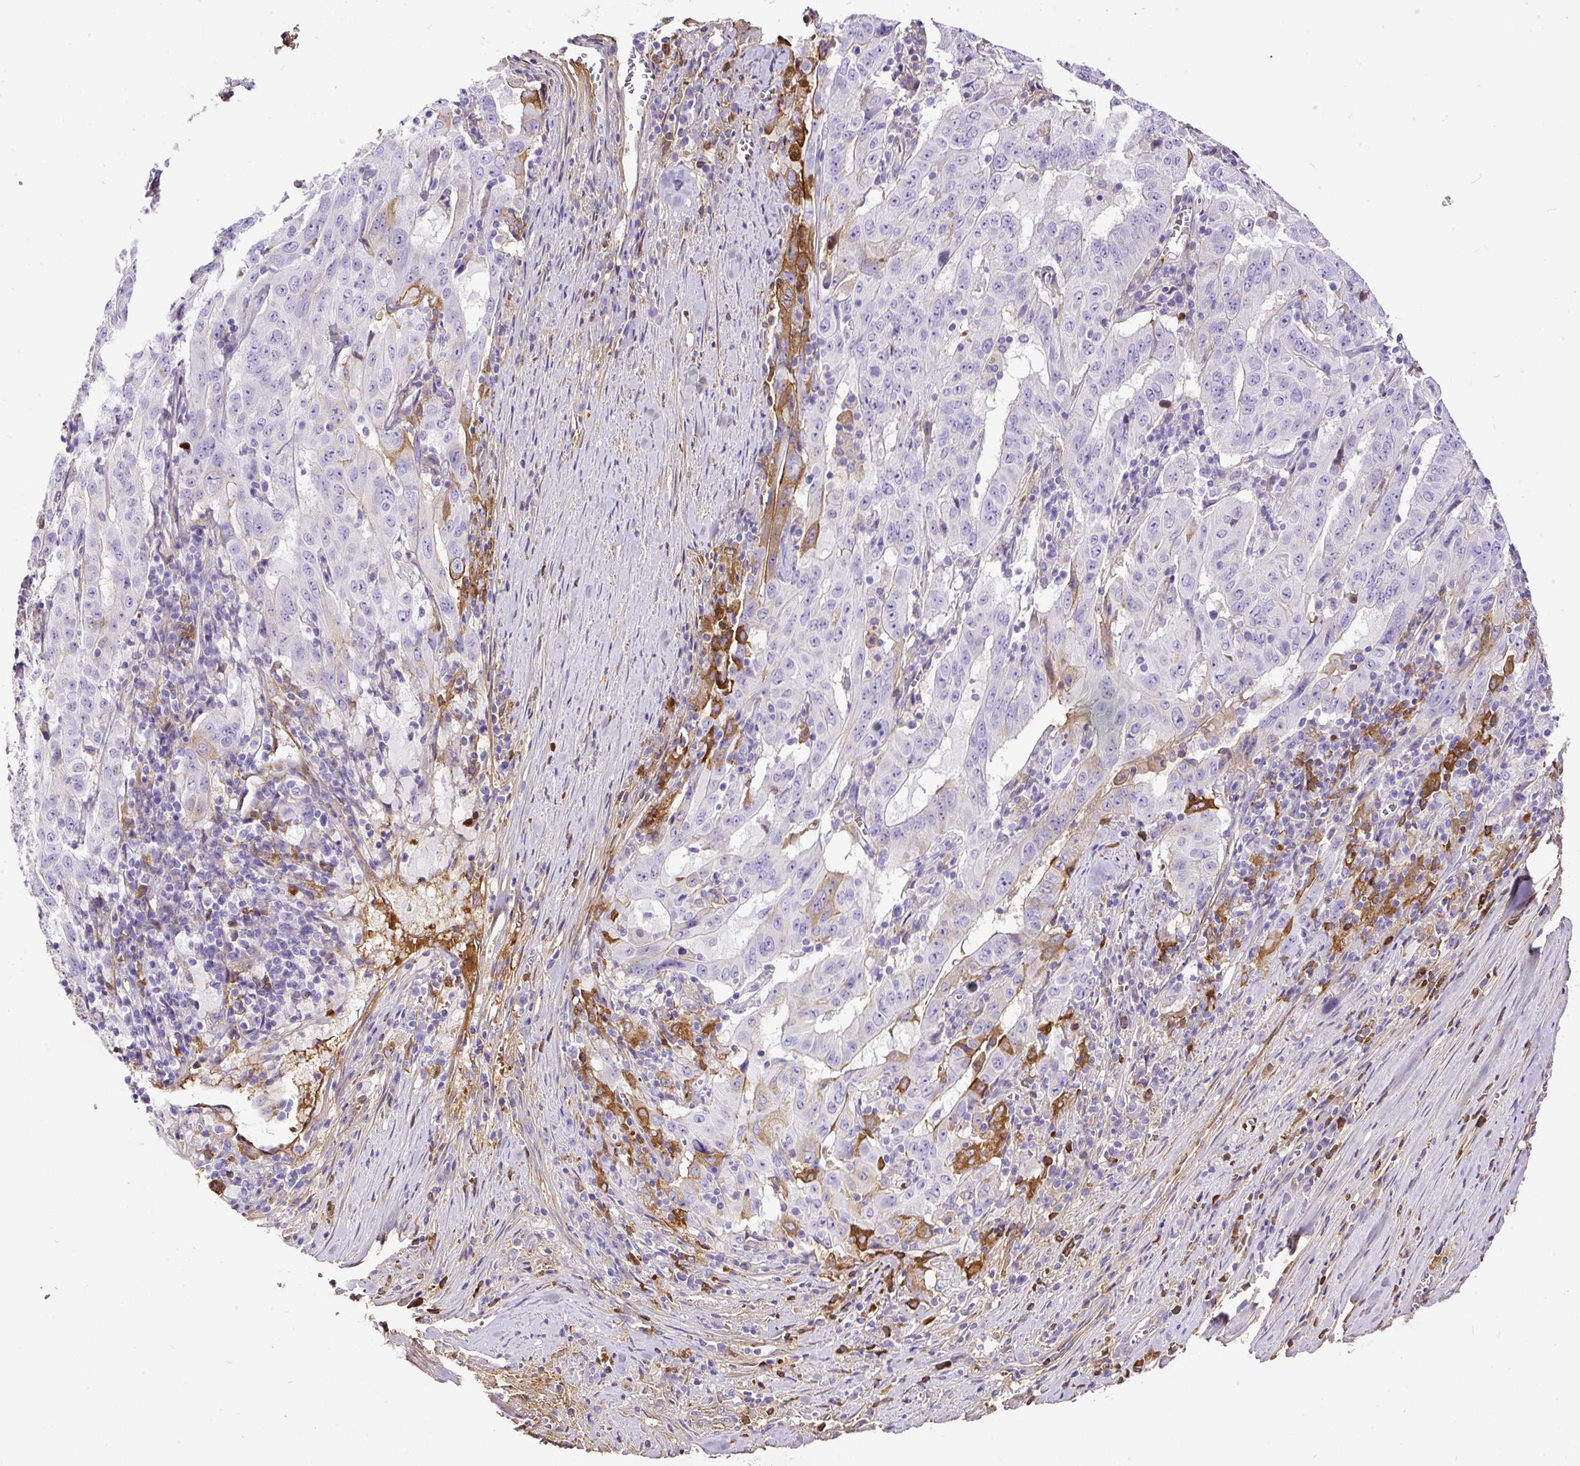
{"staining": {"intensity": "moderate", "quantity": "<25%", "location": "cytoplasmic/membranous"}, "tissue": "pancreatic cancer", "cell_type": "Tumor cells", "image_type": "cancer", "snomed": [{"axis": "morphology", "description": "Adenocarcinoma, NOS"}, {"axis": "topography", "description": "Pancreas"}], "caption": "Pancreatic cancer tissue exhibits moderate cytoplasmic/membranous expression in approximately <25% of tumor cells, visualized by immunohistochemistry. The protein is stained brown, and the nuclei are stained in blue (DAB (3,3'-diaminobenzidine) IHC with brightfield microscopy, high magnification).", "gene": "CLEC3B", "patient": {"sex": "male", "age": 63}}